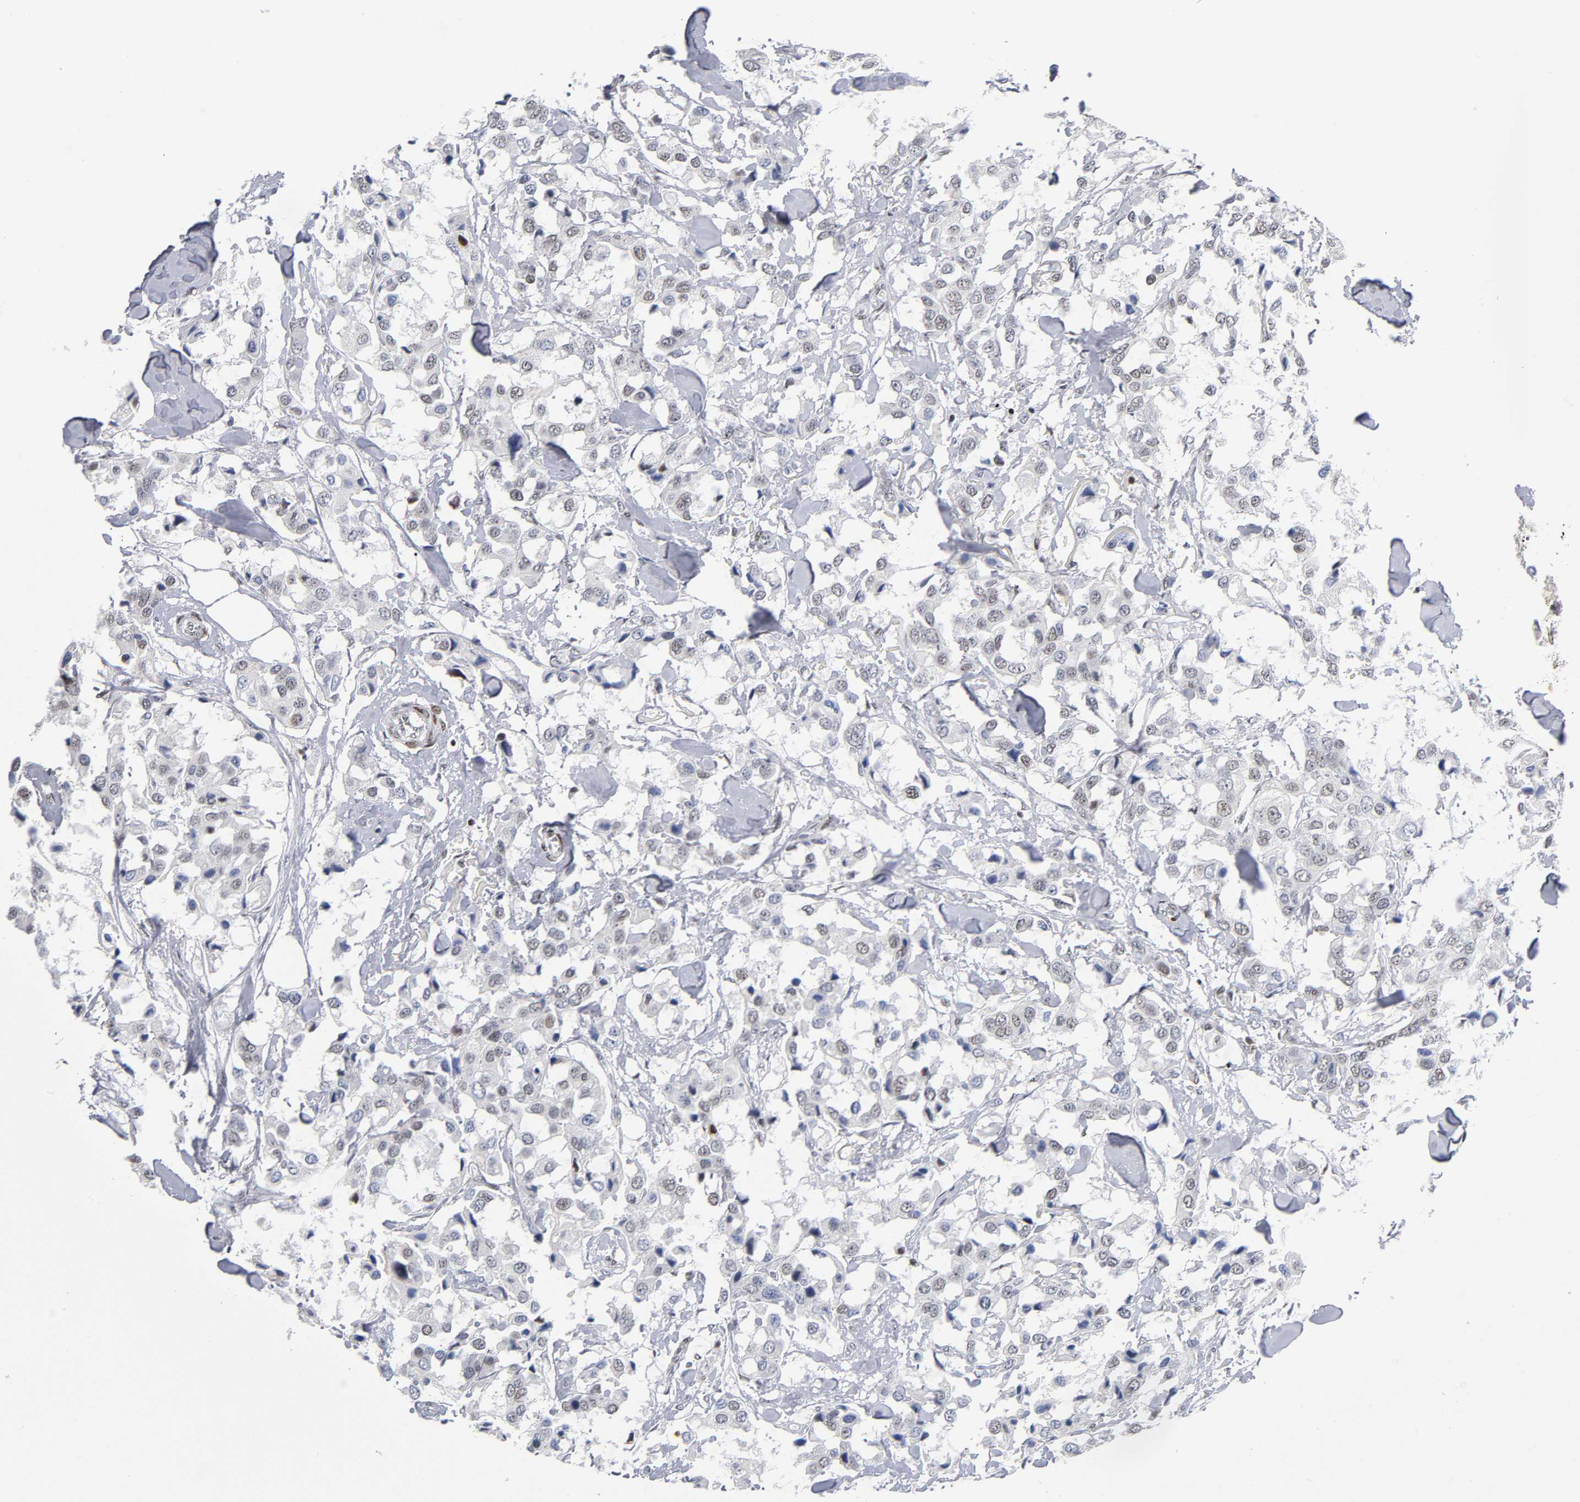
{"staining": {"intensity": "weak", "quantity": "25%-75%", "location": "nuclear"}, "tissue": "breast cancer", "cell_type": "Tumor cells", "image_type": "cancer", "snomed": [{"axis": "morphology", "description": "Duct carcinoma"}, {"axis": "topography", "description": "Breast"}], "caption": "Breast cancer (infiltrating ductal carcinoma) tissue demonstrates weak nuclear staining in approximately 25%-75% of tumor cells, visualized by immunohistochemistry.", "gene": "SP3", "patient": {"sex": "female", "age": 80}}